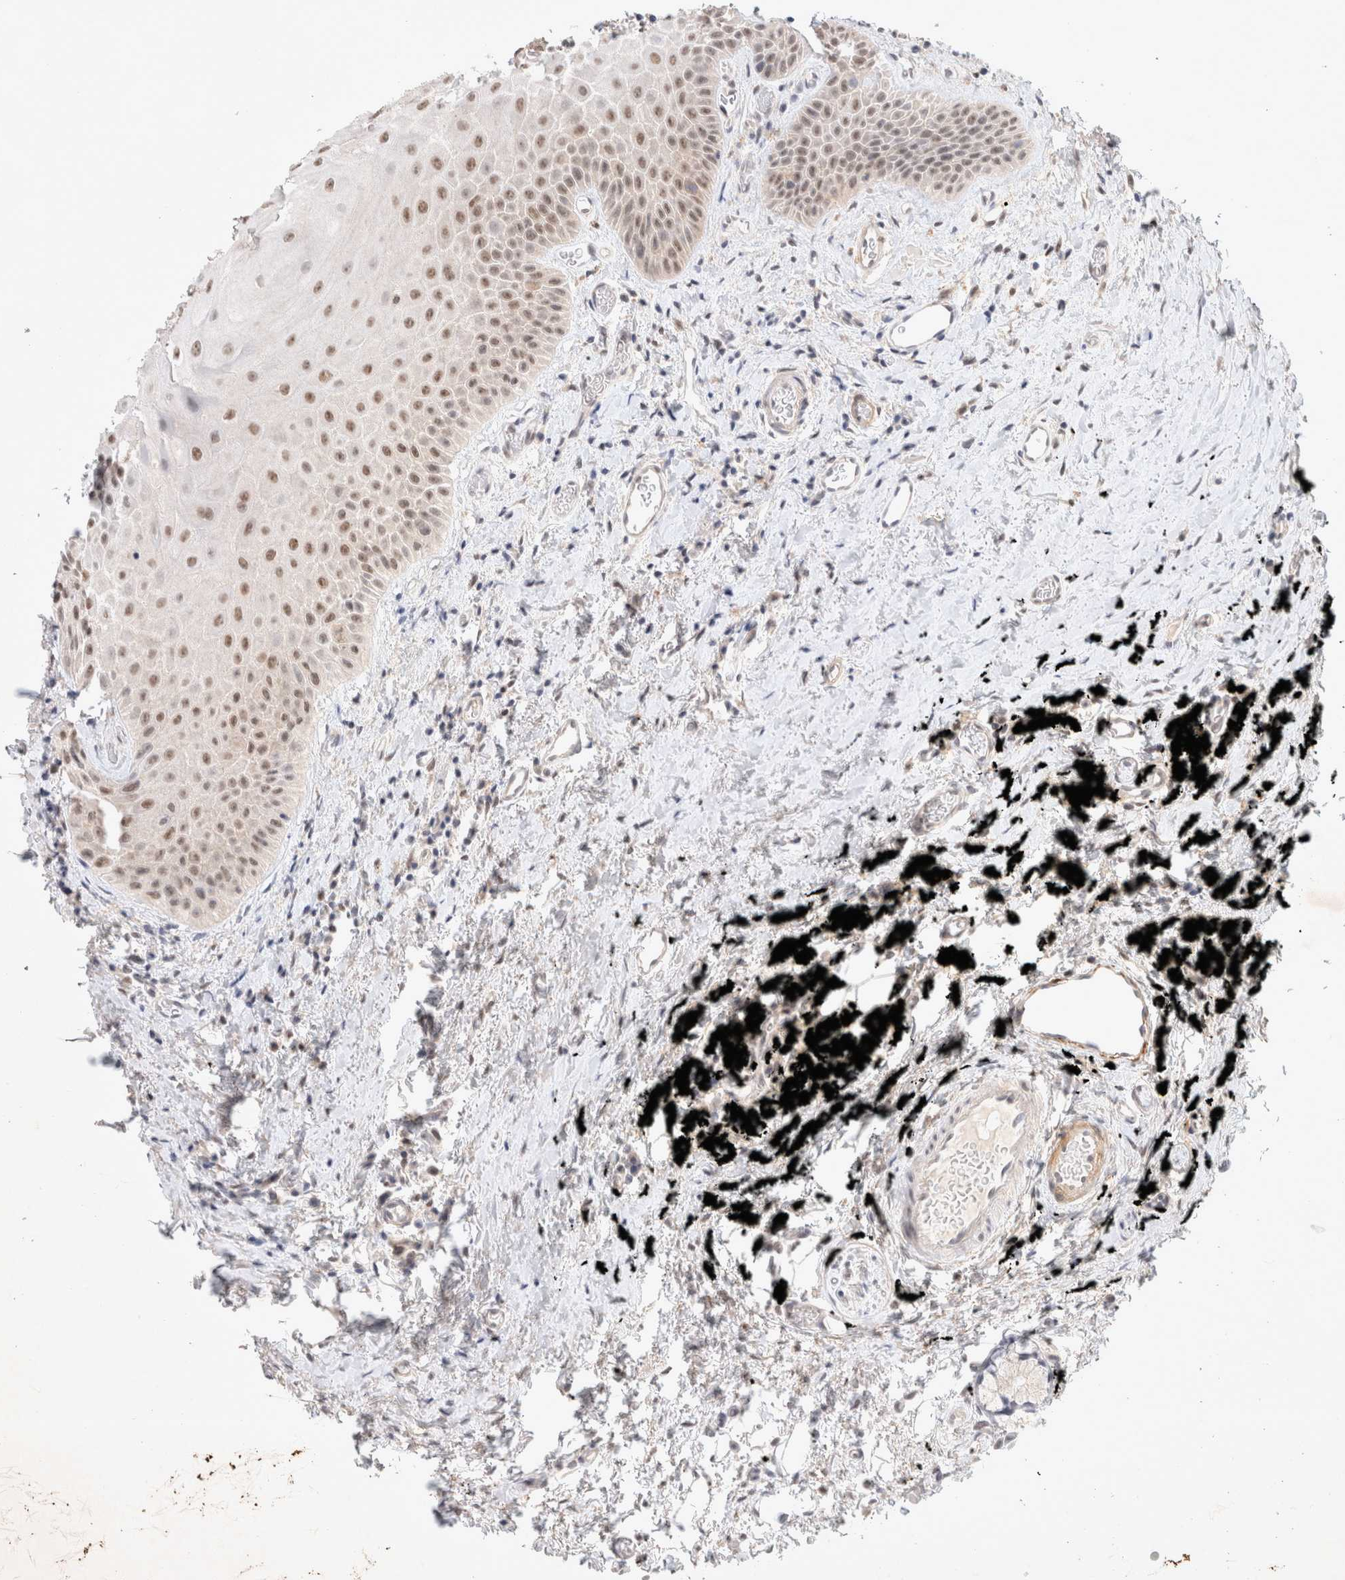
{"staining": {"intensity": "moderate", "quantity": "25%-75%", "location": "nuclear"}, "tissue": "oral mucosa", "cell_type": "Squamous epithelial cells", "image_type": "normal", "snomed": [{"axis": "morphology", "description": "Normal tissue, NOS"}, {"axis": "topography", "description": "Oral tissue"}], "caption": "IHC (DAB (3,3'-diaminobenzidine)) staining of unremarkable human oral mucosa demonstrates moderate nuclear protein expression in approximately 25%-75% of squamous epithelial cells.", "gene": "FBXO42", "patient": {"sex": "male", "age": 66}}